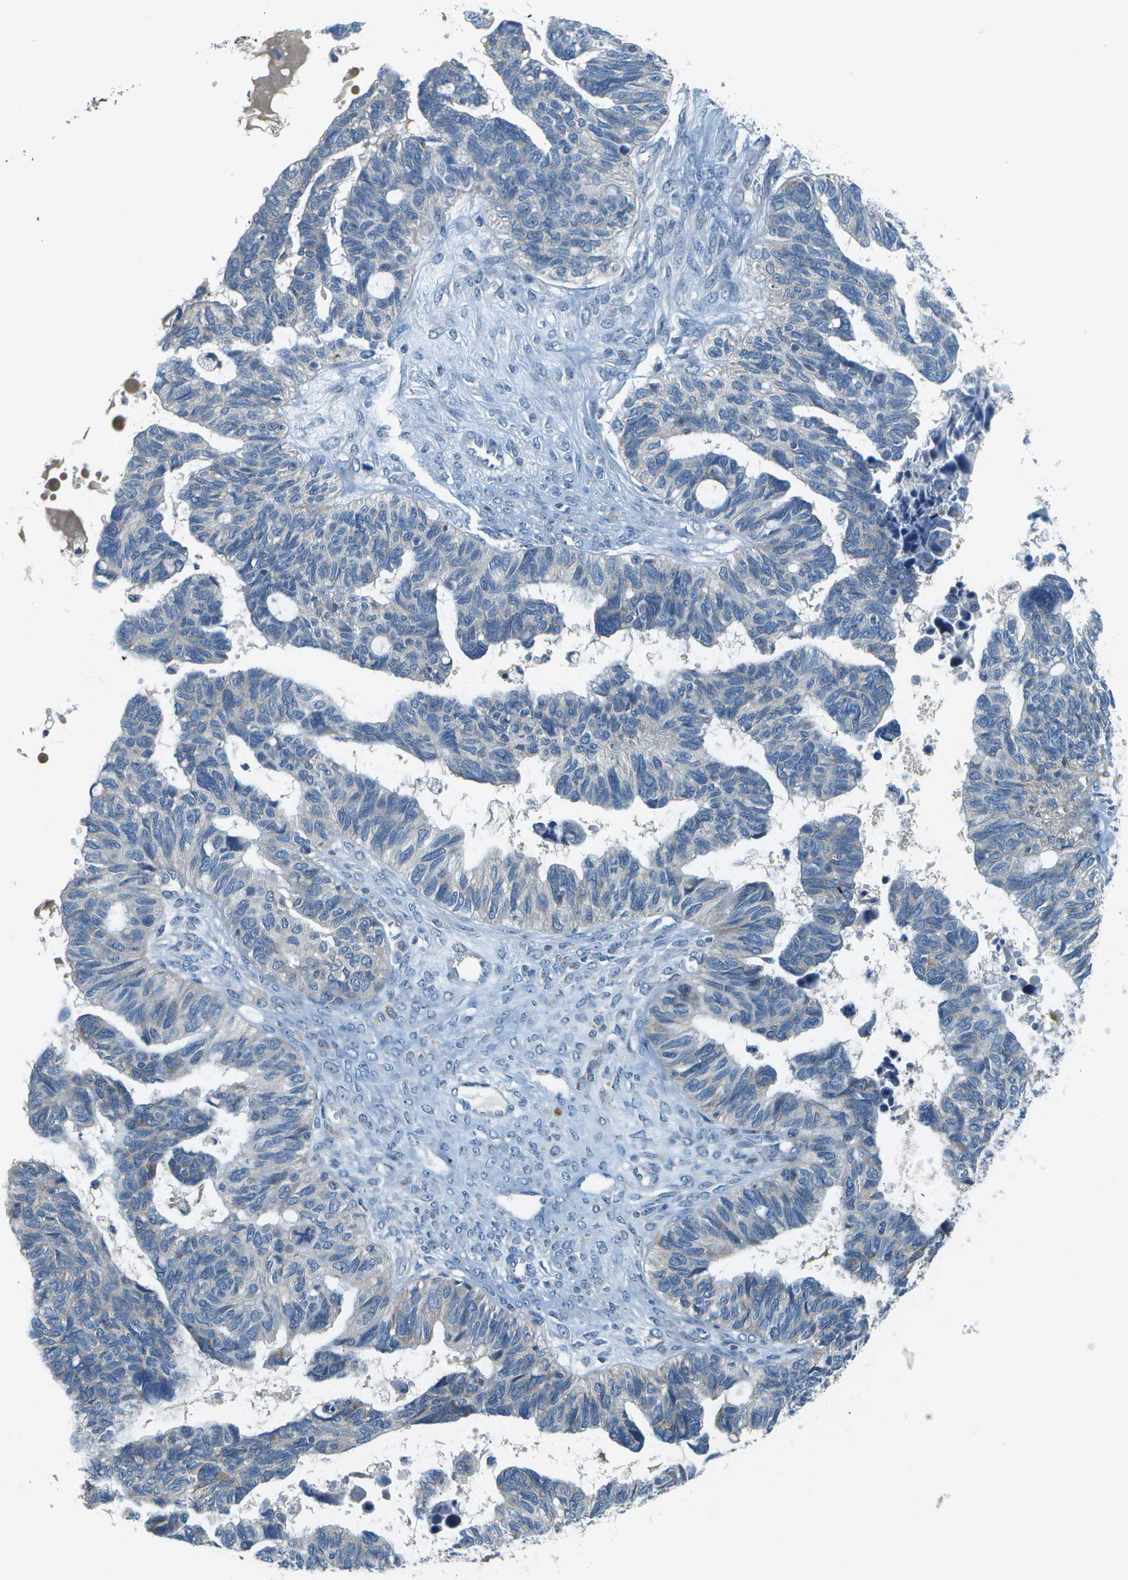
{"staining": {"intensity": "negative", "quantity": "none", "location": "none"}, "tissue": "ovarian cancer", "cell_type": "Tumor cells", "image_type": "cancer", "snomed": [{"axis": "morphology", "description": "Cystadenocarcinoma, serous, NOS"}, {"axis": "topography", "description": "Ovary"}], "caption": "There is no significant positivity in tumor cells of ovarian cancer.", "gene": "PTGIS", "patient": {"sex": "female", "age": 79}}